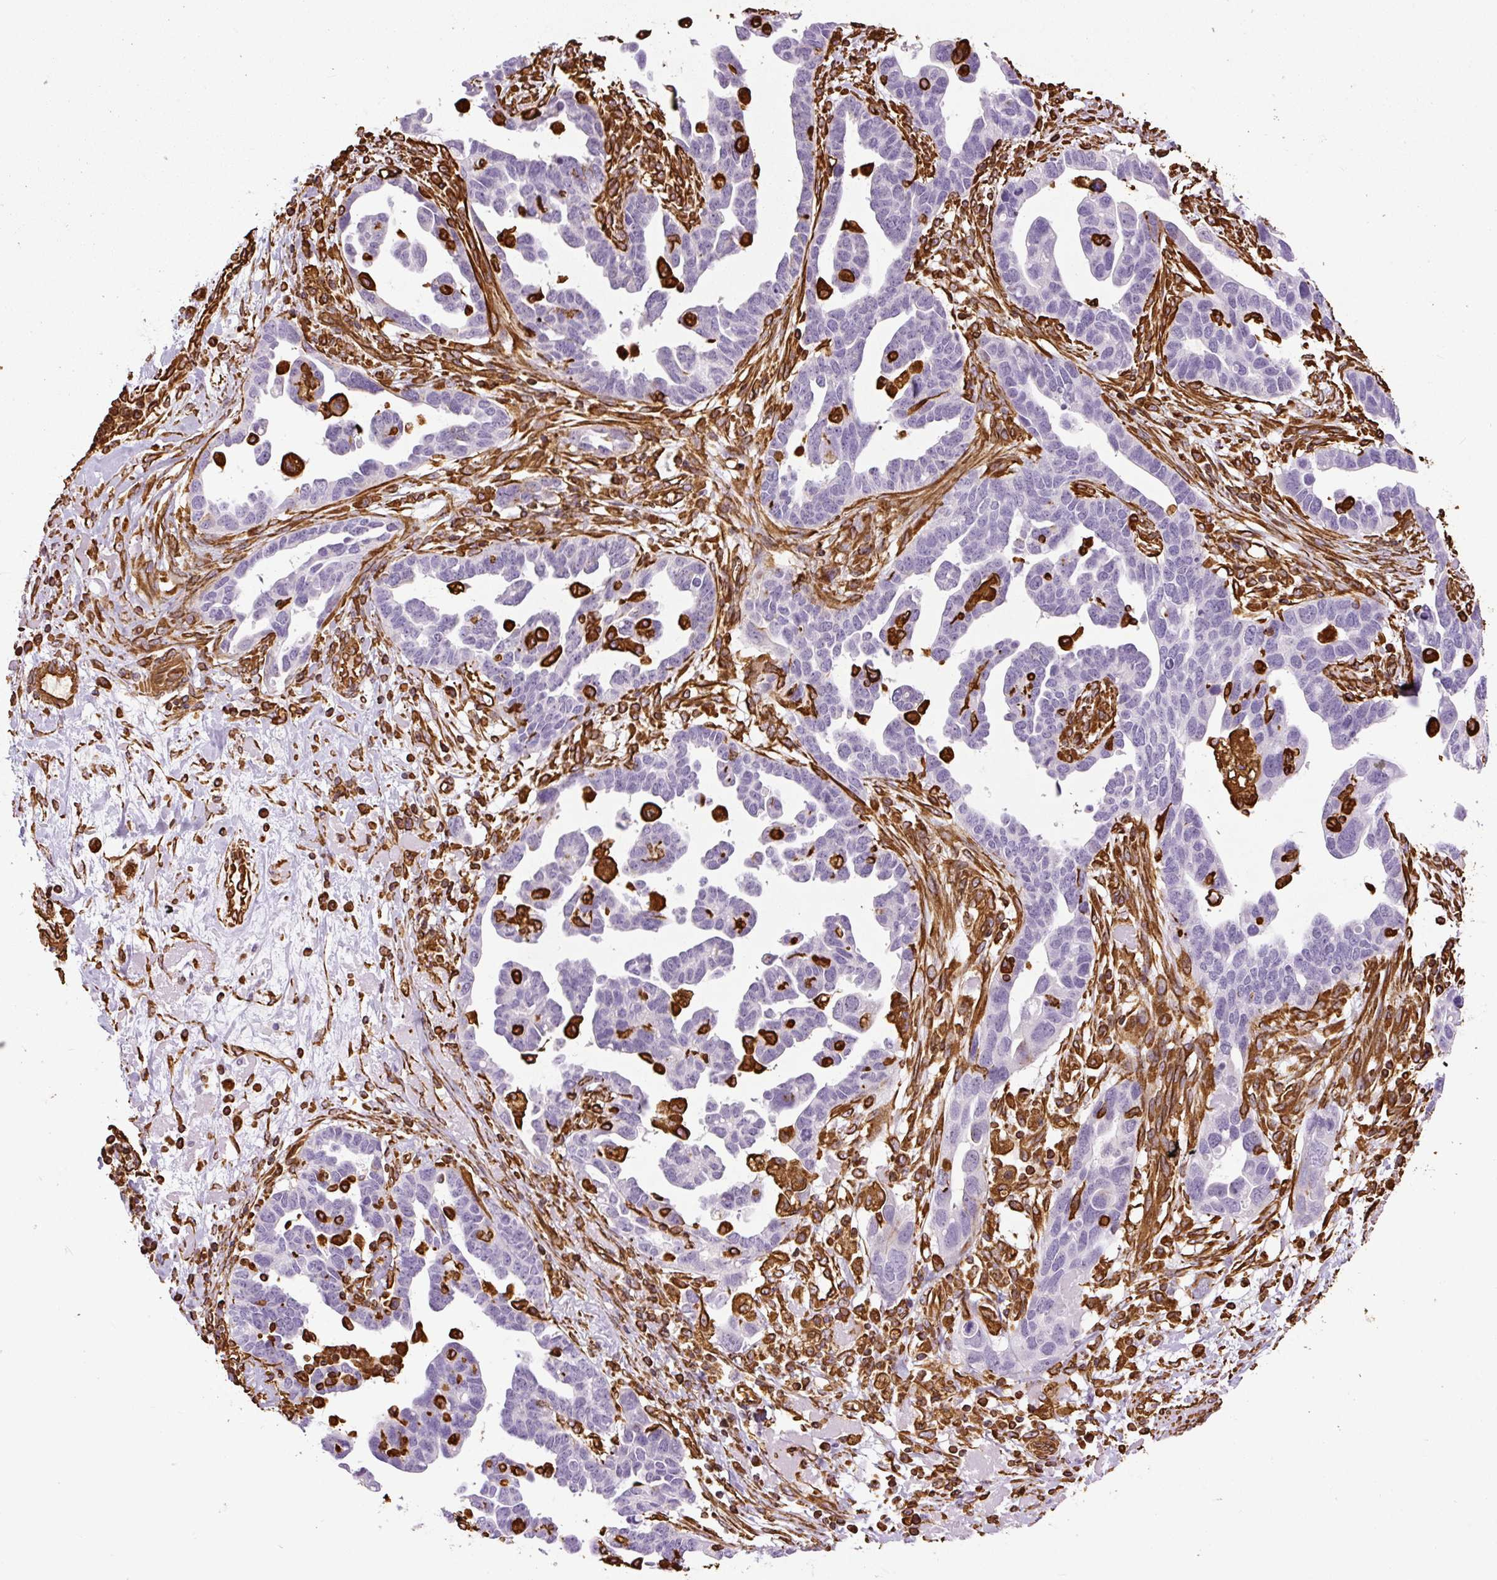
{"staining": {"intensity": "negative", "quantity": "none", "location": "none"}, "tissue": "ovarian cancer", "cell_type": "Tumor cells", "image_type": "cancer", "snomed": [{"axis": "morphology", "description": "Cystadenocarcinoma, serous, NOS"}, {"axis": "topography", "description": "Ovary"}], "caption": "A high-resolution micrograph shows immunohistochemistry (IHC) staining of serous cystadenocarcinoma (ovarian), which displays no significant expression in tumor cells. (DAB immunohistochemistry (IHC) visualized using brightfield microscopy, high magnification).", "gene": "VIM", "patient": {"sex": "female", "age": 54}}